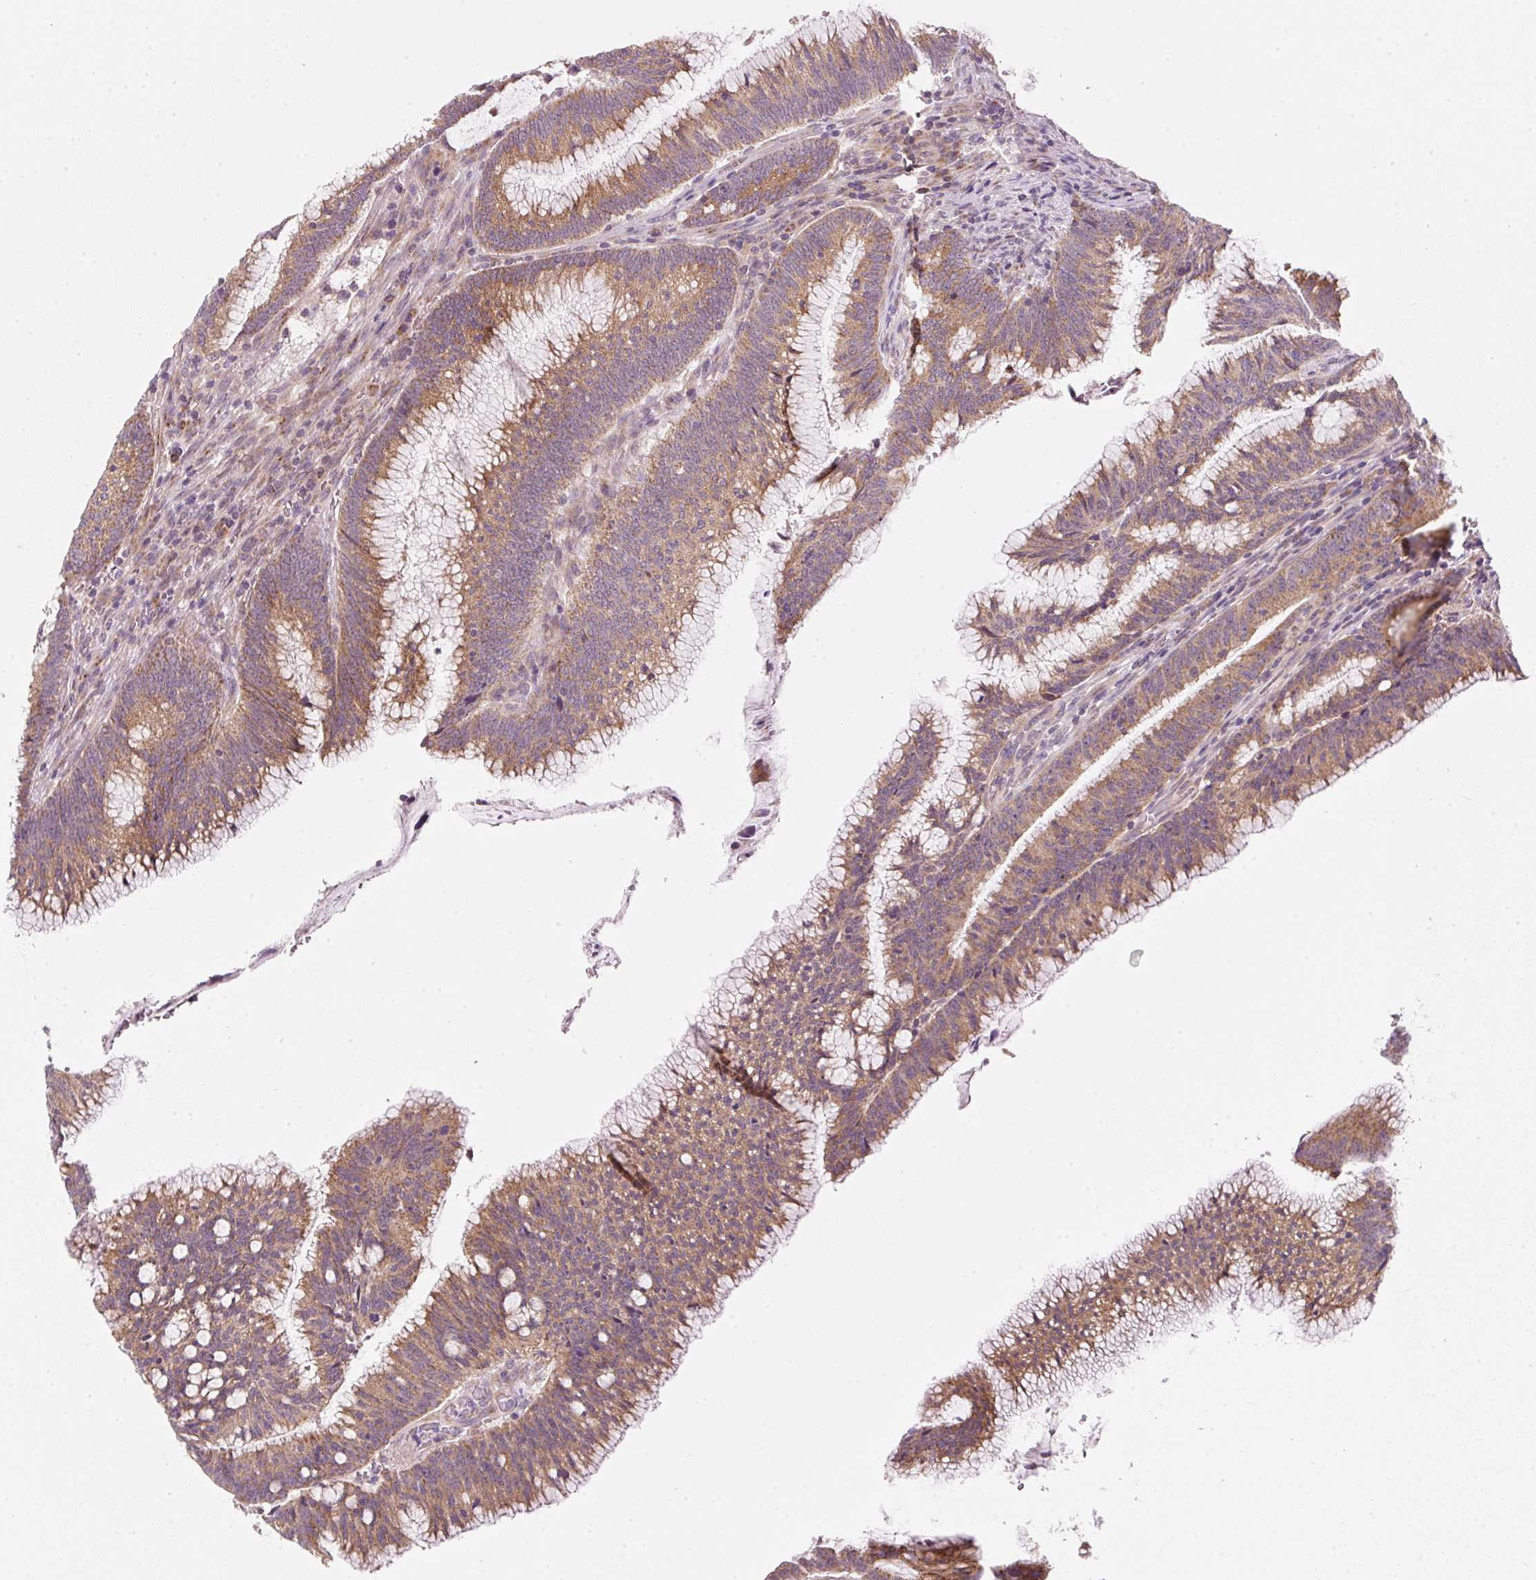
{"staining": {"intensity": "moderate", "quantity": ">75%", "location": "cytoplasmic/membranous"}, "tissue": "colorectal cancer", "cell_type": "Tumor cells", "image_type": "cancer", "snomed": [{"axis": "morphology", "description": "Adenocarcinoma, NOS"}, {"axis": "topography", "description": "Rectum"}], "caption": "Colorectal cancer (adenocarcinoma) stained with a brown dye reveals moderate cytoplasmic/membranous positive positivity in about >75% of tumor cells.", "gene": "FAM78B", "patient": {"sex": "female", "age": 77}}